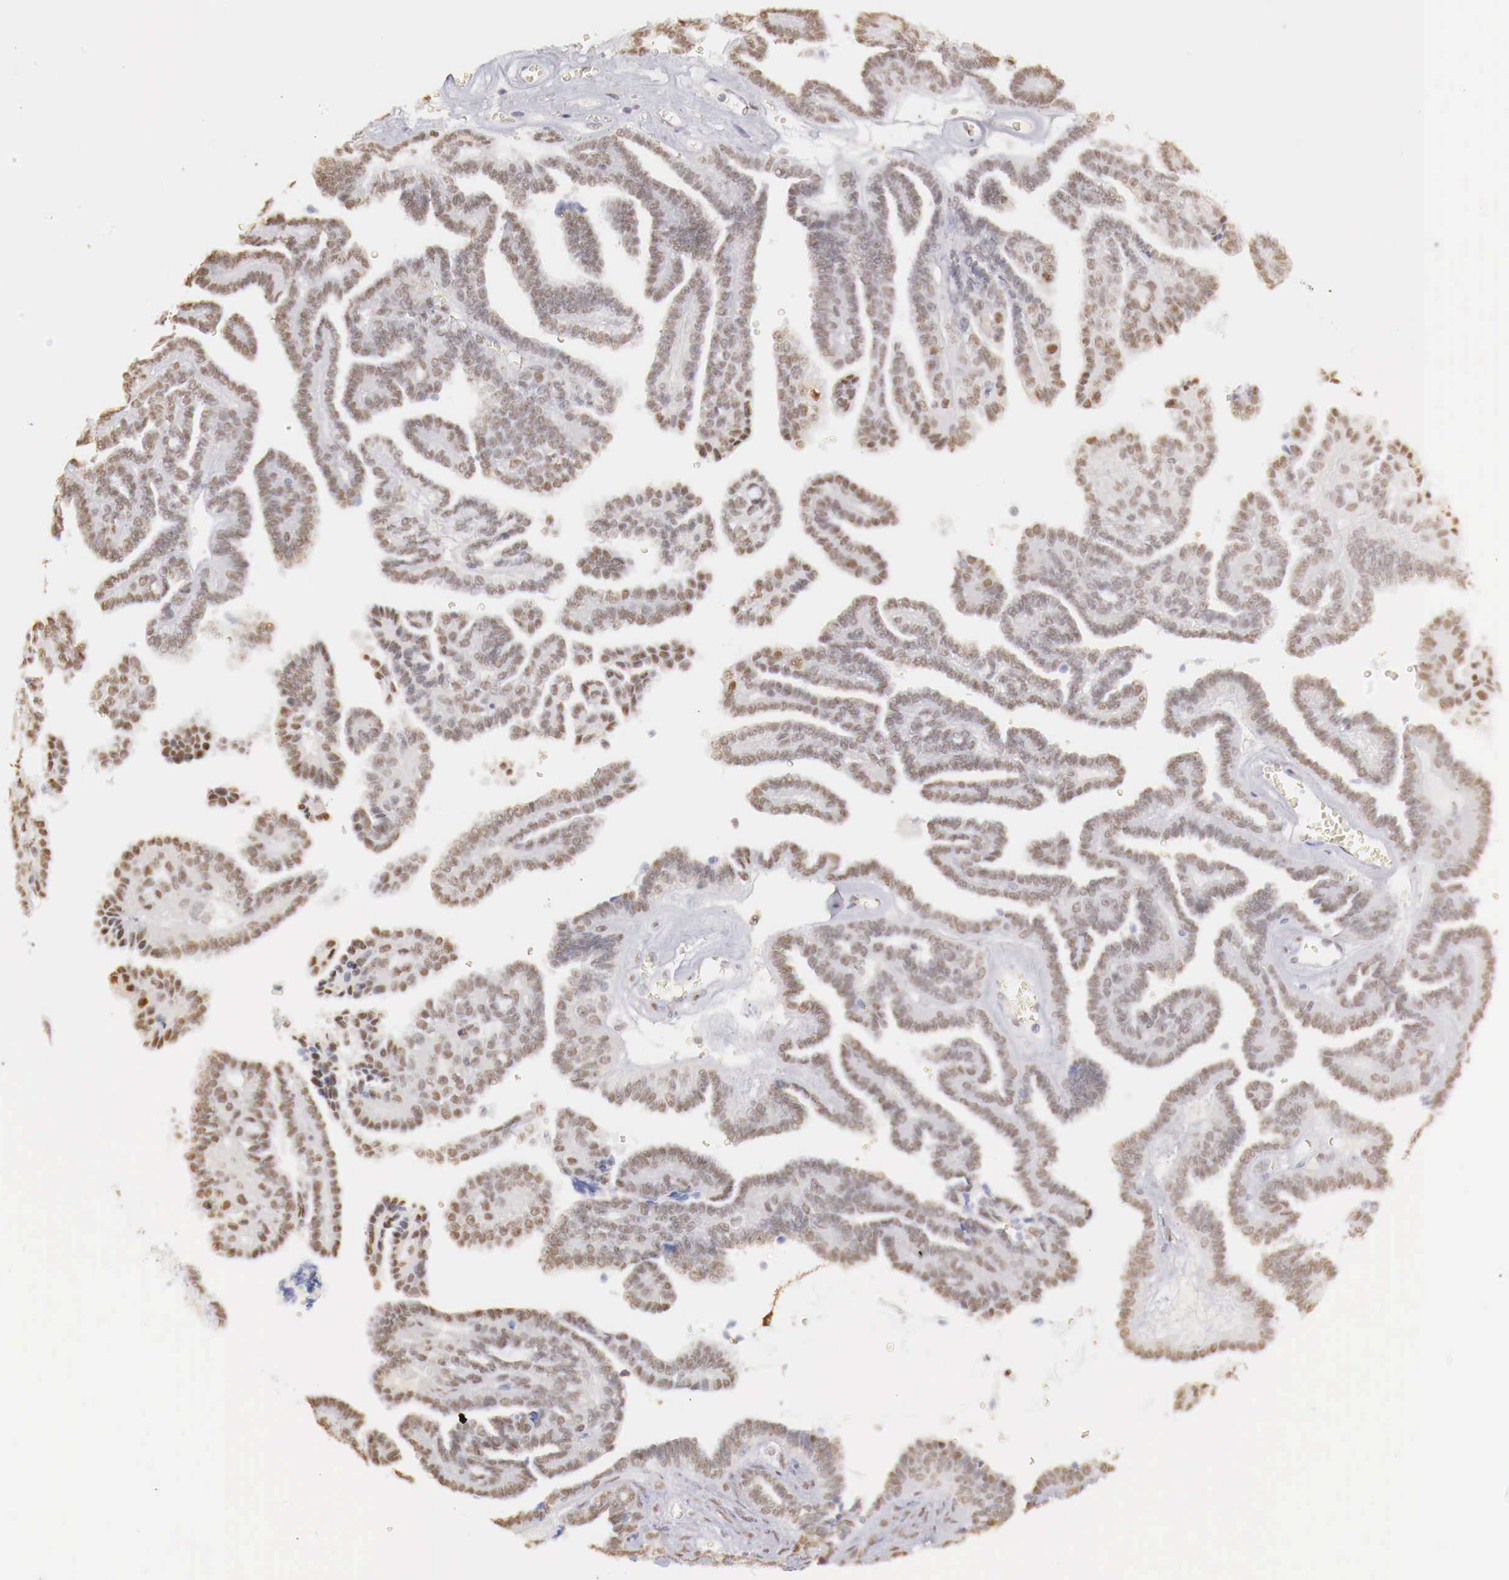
{"staining": {"intensity": "weak", "quantity": "25%-75%", "location": "nuclear"}, "tissue": "ovarian cancer", "cell_type": "Tumor cells", "image_type": "cancer", "snomed": [{"axis": "morphology", "description": "Cystadenocarcinoma, serous, NOS"}, {"axis": "topography", "description": "Ovary"}], "caption": "Human ovarian cancer (serous cystadenocarcinoma) stained with a protein marker exhibits weak staining in tumor cells.", "gene": "UBA1", "patient": {"sex": "female", "age": 71}}